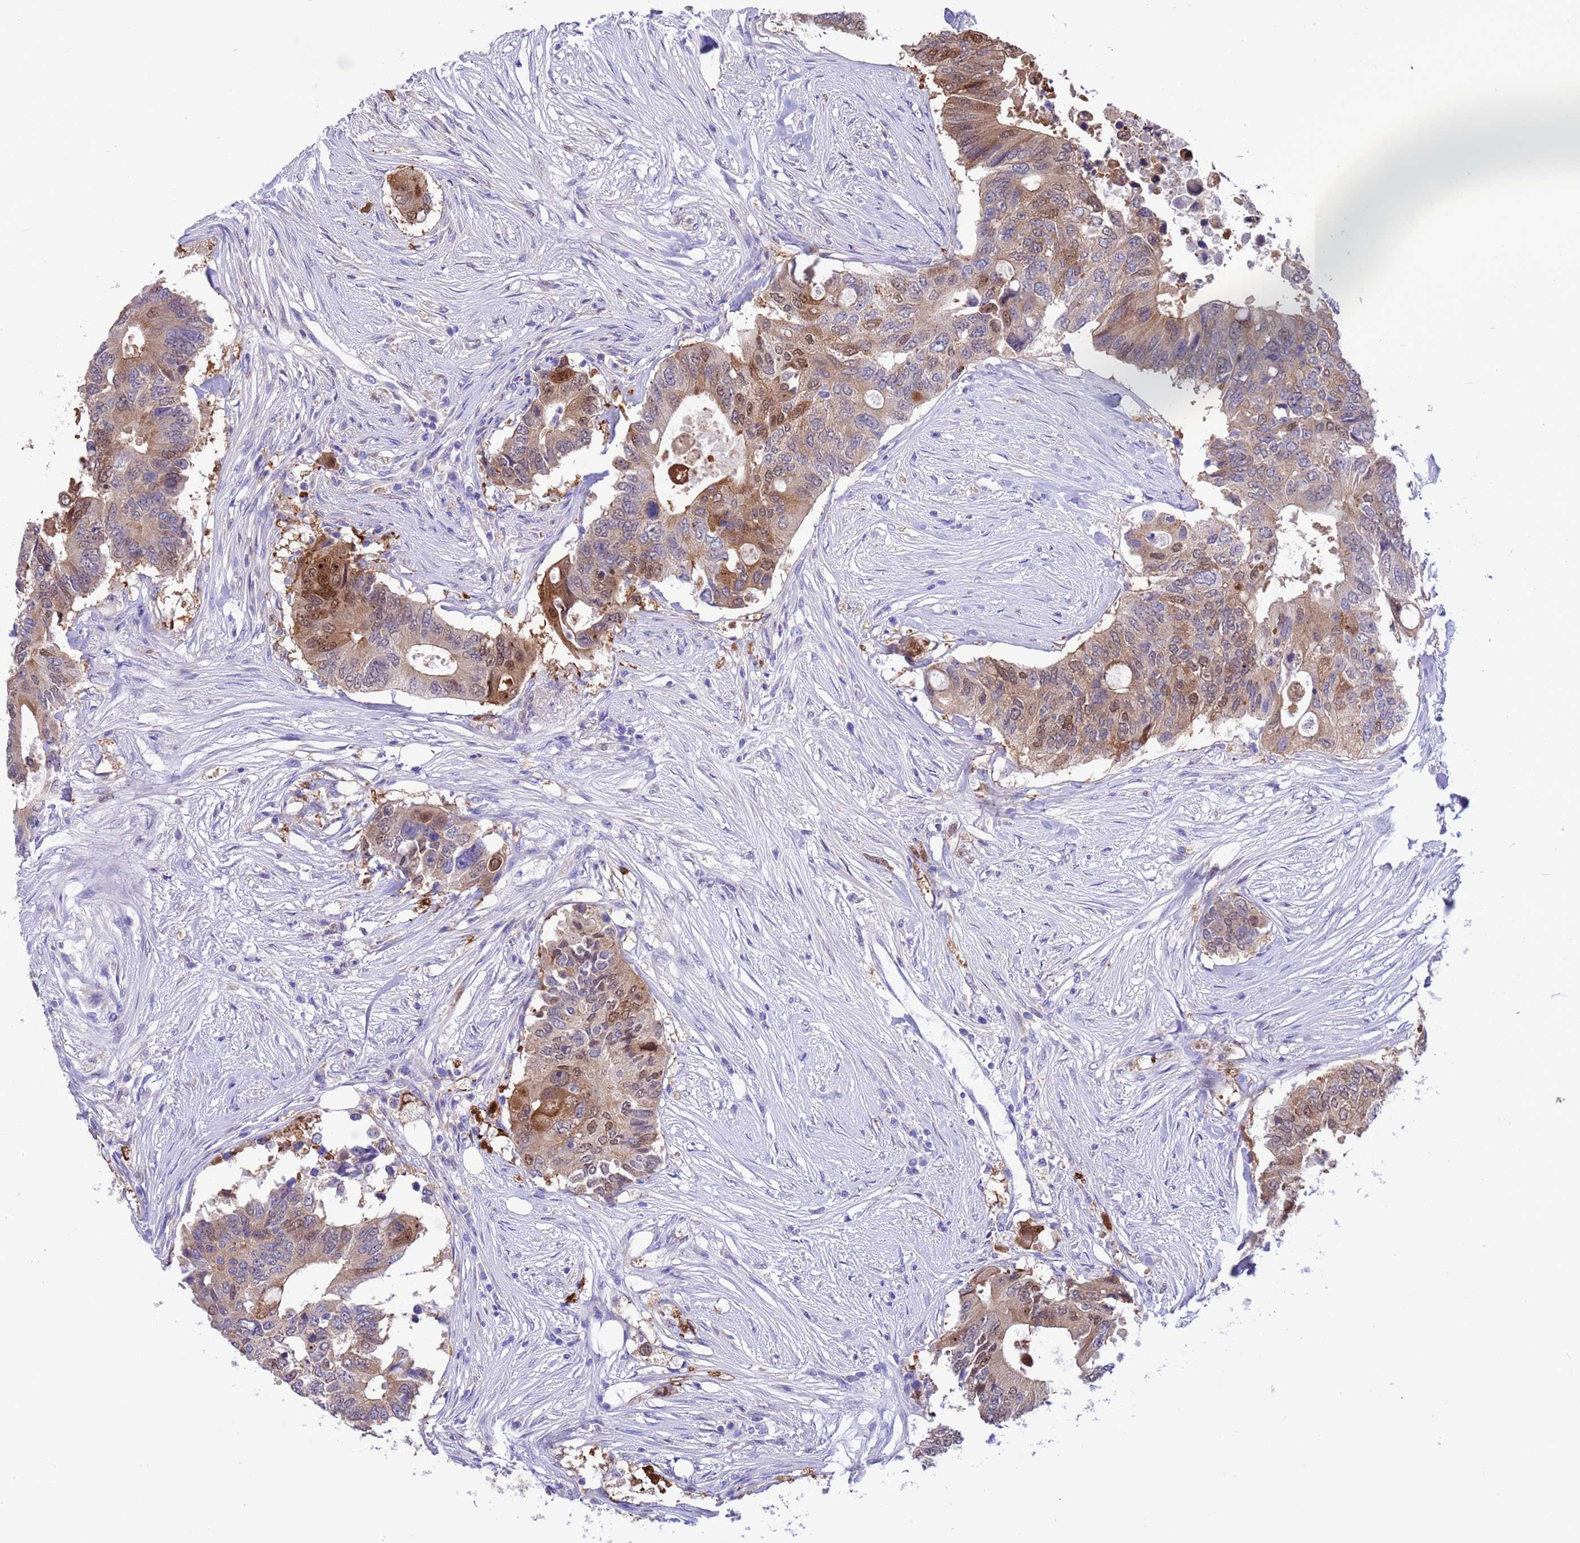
{"staining": {"intensity": "moderate", "quantity": "25%-75%", "location": "cytoplasmic/membranous,nuclear"}, "tissue": "colorectal cancer", "cell_type": "Tumor cells", "image_type": "cancer", "snomed": [{"axis": "morphology", "description": "Adenocarcinoma, NOS"}, {"axis": "topography", "description": "Colon"}], "caption": "Tumor cells exhibit medium levels of moderate cytoplasmic/membranous and nuclear expression in approximately 25%-75% of cells in colorectal adenocarcinoma.", "gene": "C6orf47", "patient": {"sex": "male", "age": 71}}